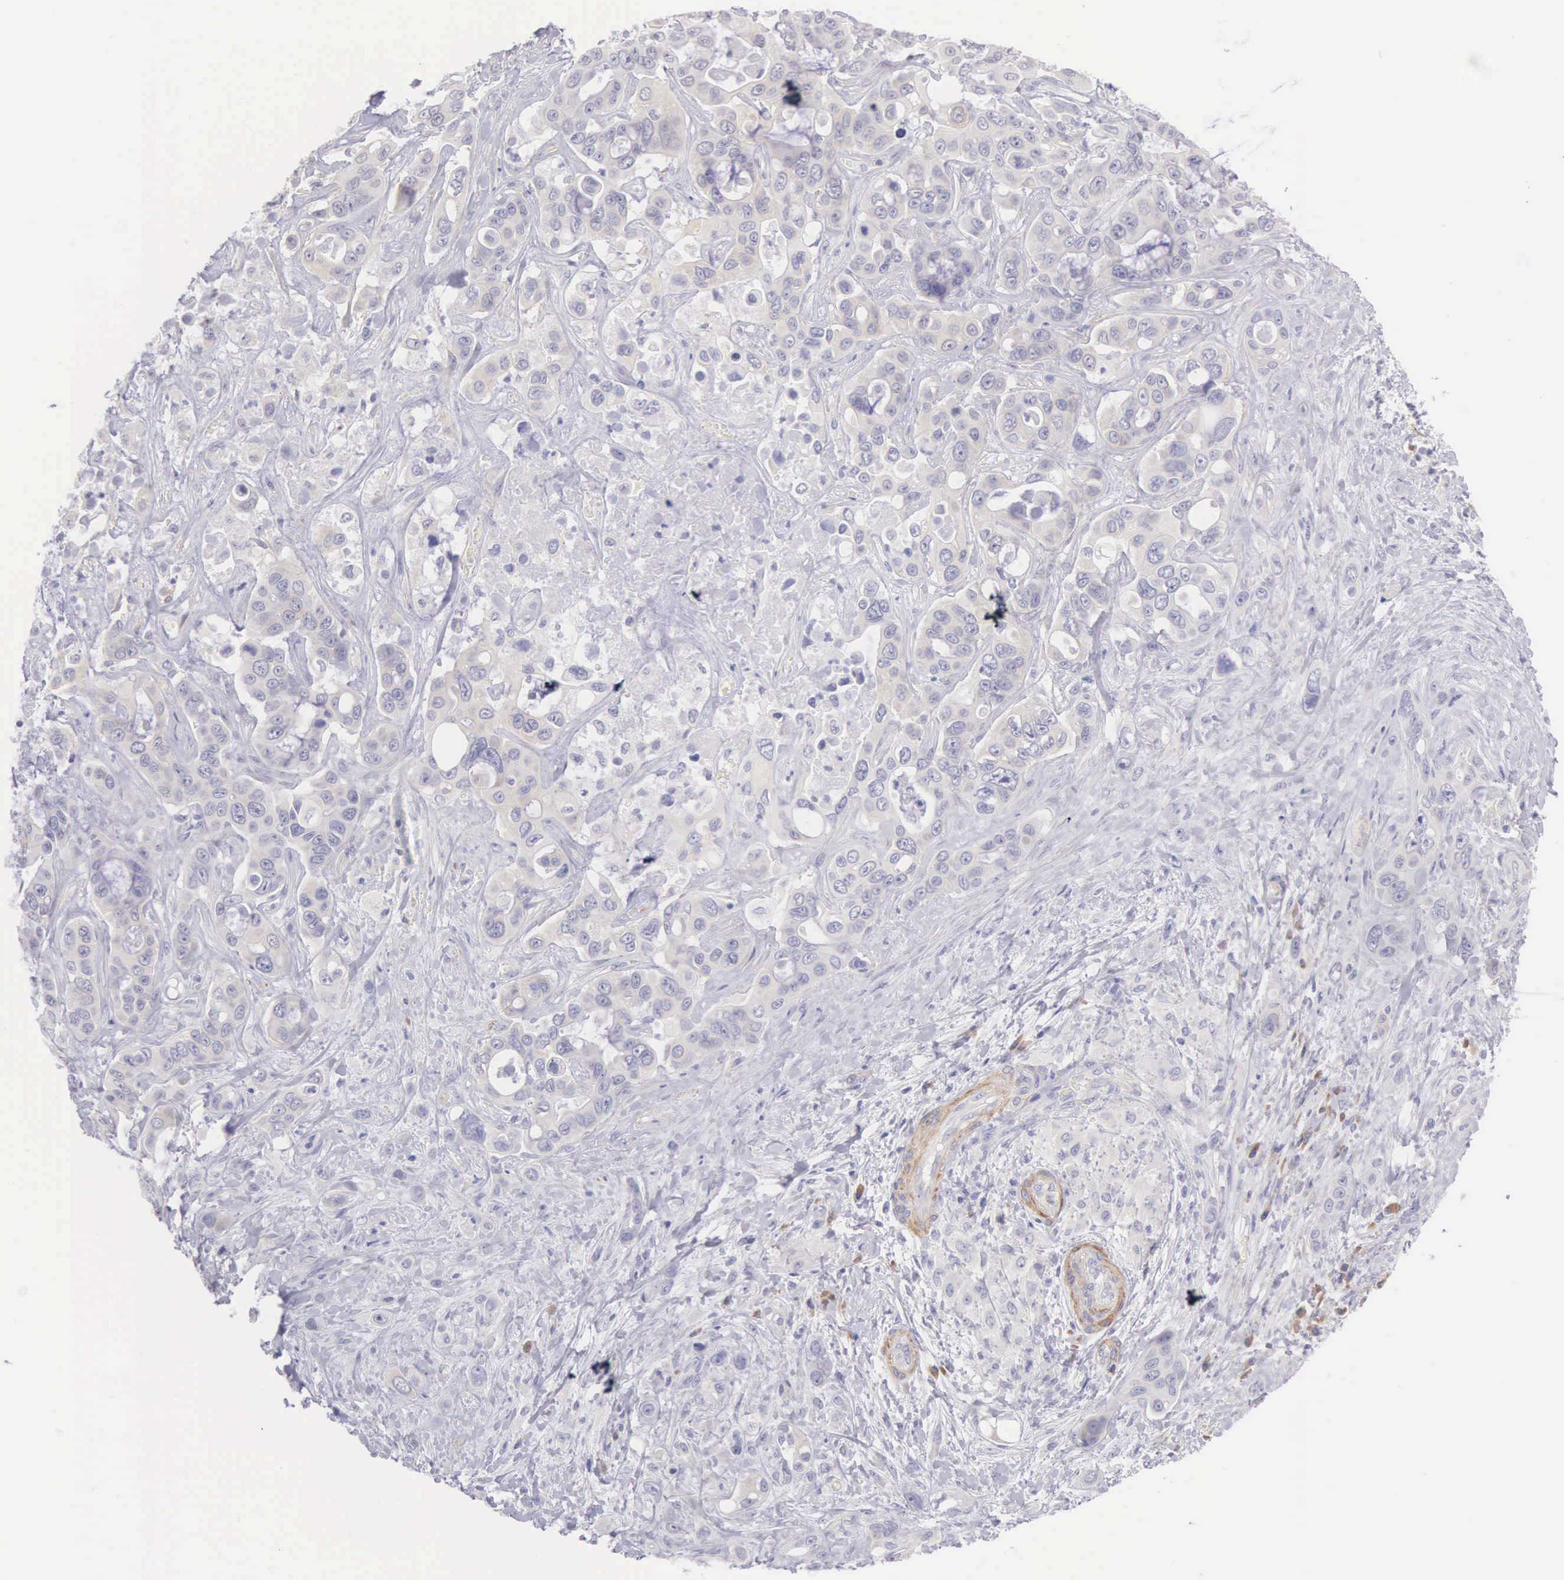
{"staining": {"intensity": "weak", "quantity": "25%-75%", "location": "cytoplasmic/membranous"}, "tissue": "liver cancer", "cell_type": "Tumor cells", "image_type": "cancer", "snomed": [{"axis": "morphology", "description": "Cholangiocarcinoma"}, {"axis": "topography", "description": "Liver"}], "caption": "This image exhibits immunohistochemistry (IHC) staining of liver cancer (cholangiocarcinoma), with low weak cytoplasmic/membranous staining in approximately 25%-75% of tumor cells.", "gene": "ARFGAP3", "patient": {"sex": "female", "age": 79}}